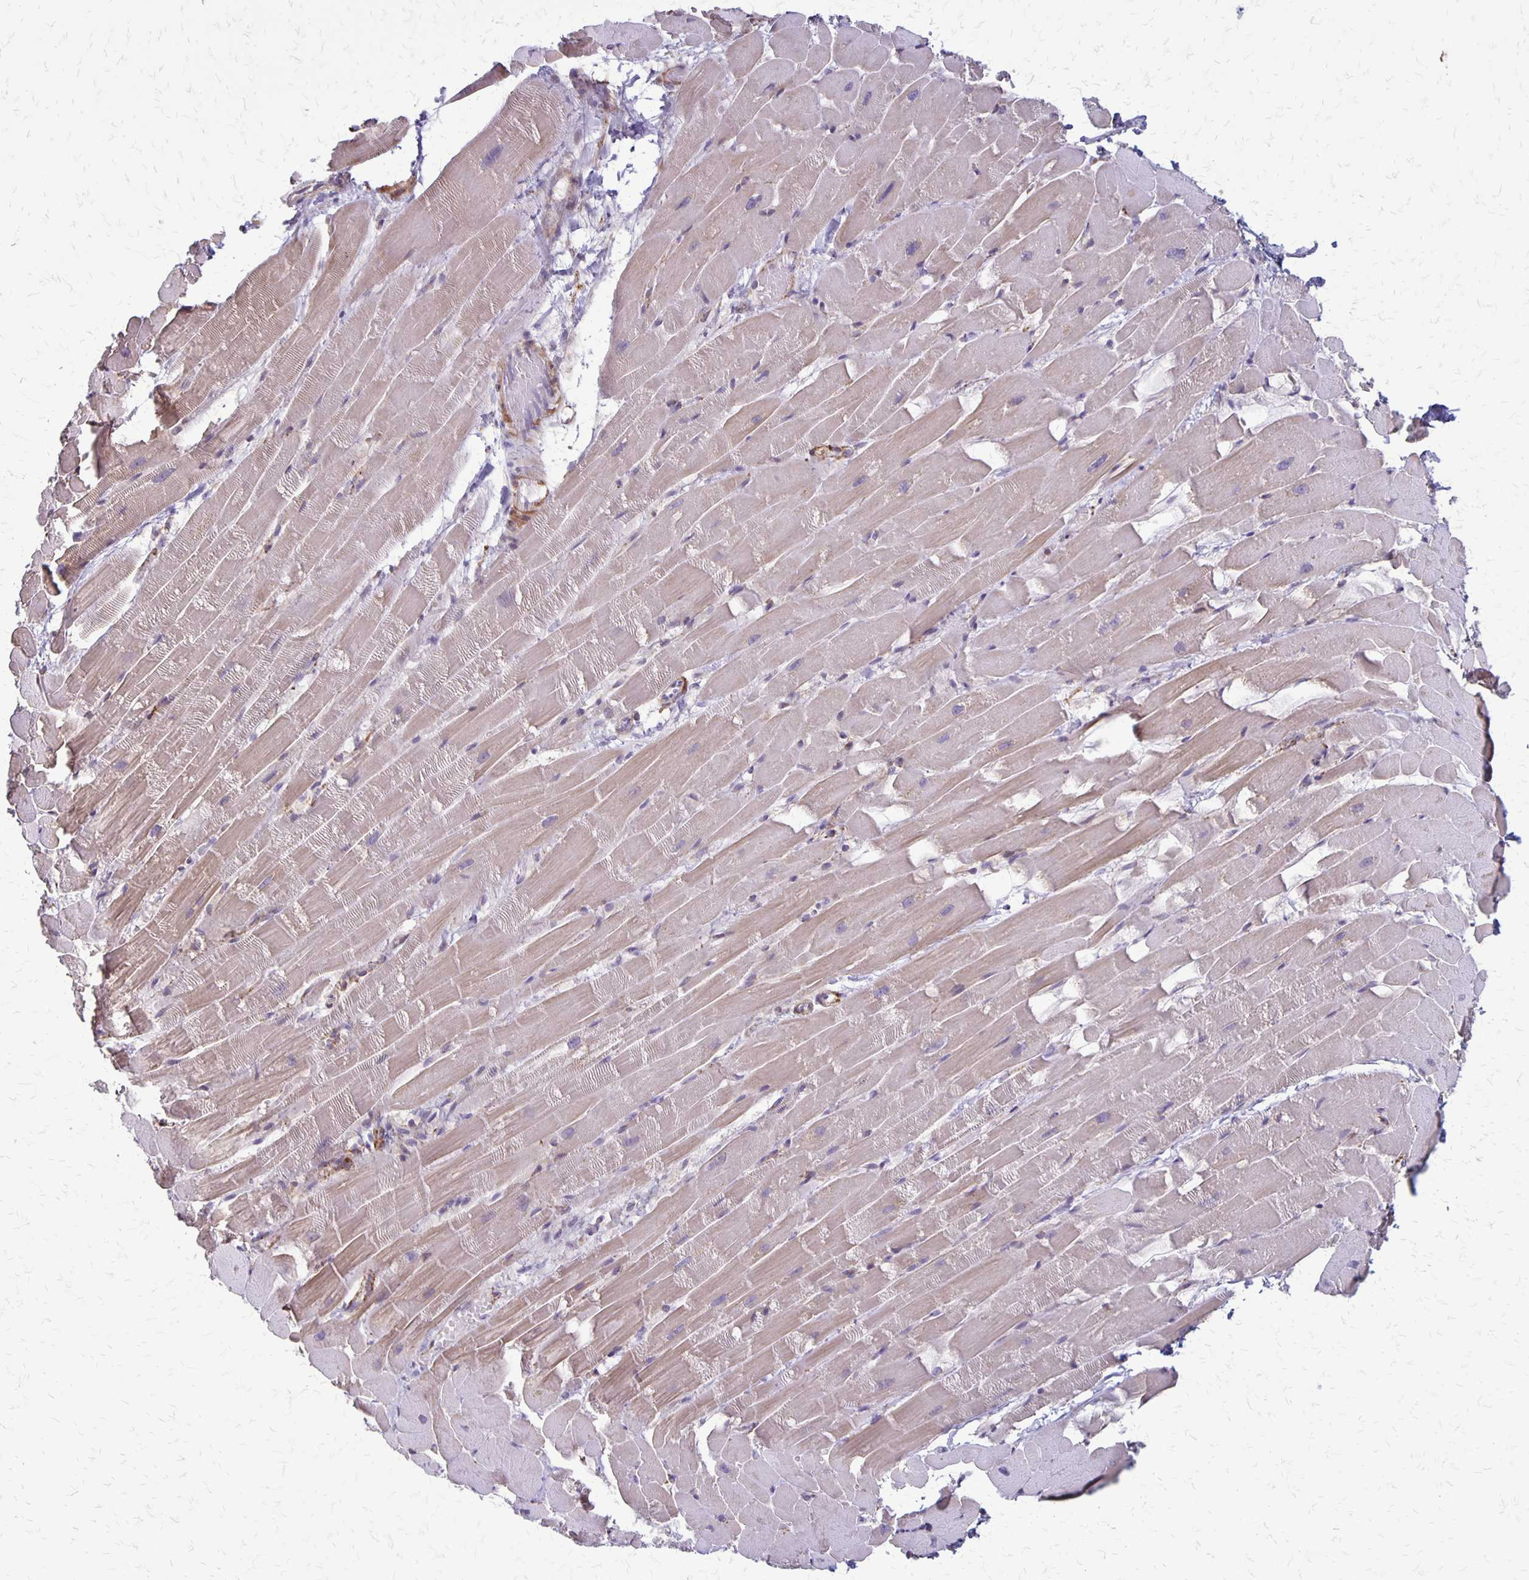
{"staining": {"intensity": "weak", "quantity": "25%-75%", "location": "cytoplasmic/membranous"}, "tissue": "heart muscle", "cell_type": "Cardiomyocytes", "image_type": "normal", "snomed": [{"axis": "morphology", "description": "Normal tissue, NOS"}, {"axis": "topography", "description": "Heart"}], "caption": "Protein staining displays weak cytoplasmic/membranous positivity in about 25%-75% of cardiomyocytes in unremarkable heart muscle.", "gene": "SEPTIN5", "patient": {"sex": "male", "age": 37}}